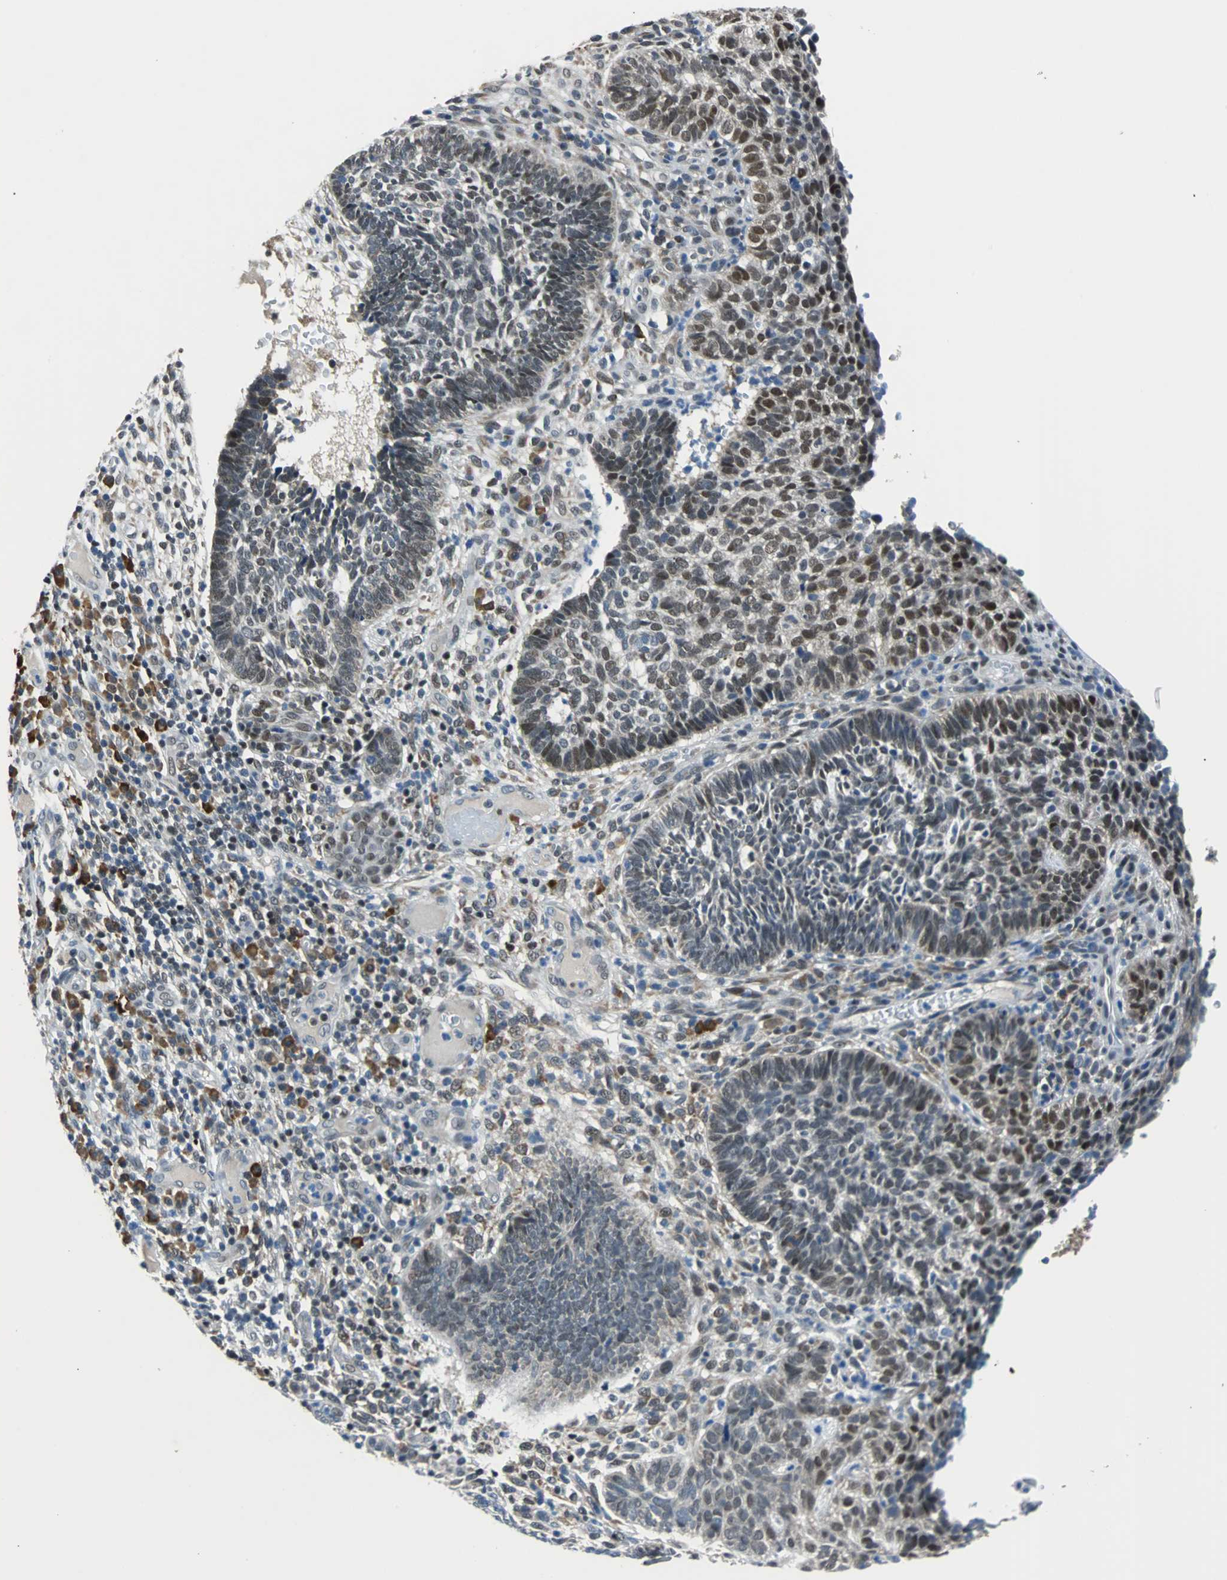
{"staining": {"intensity": "moderate", "quantity": "25%-75%", "location": "nuclear"}, "tissue": "skin cancer", "cell_type": "Tumor cells", "image_type": "cancer", "snomed": [{"axis": "morphology", "description": "Normal tissue, NOS"}, {"axis": "morphology", "description": "Basal cell carcinoma"}, {"axis": "topography", "description": "Skin"}], "caption": "Skin basal cell carcinoma was stained to show a protein in brown. There is medium levels of moderate nuclear expression in approximately 25%-75% of tumor cells.", "gene": "USP28", "patient": {"sex": "male", "age": 87}}